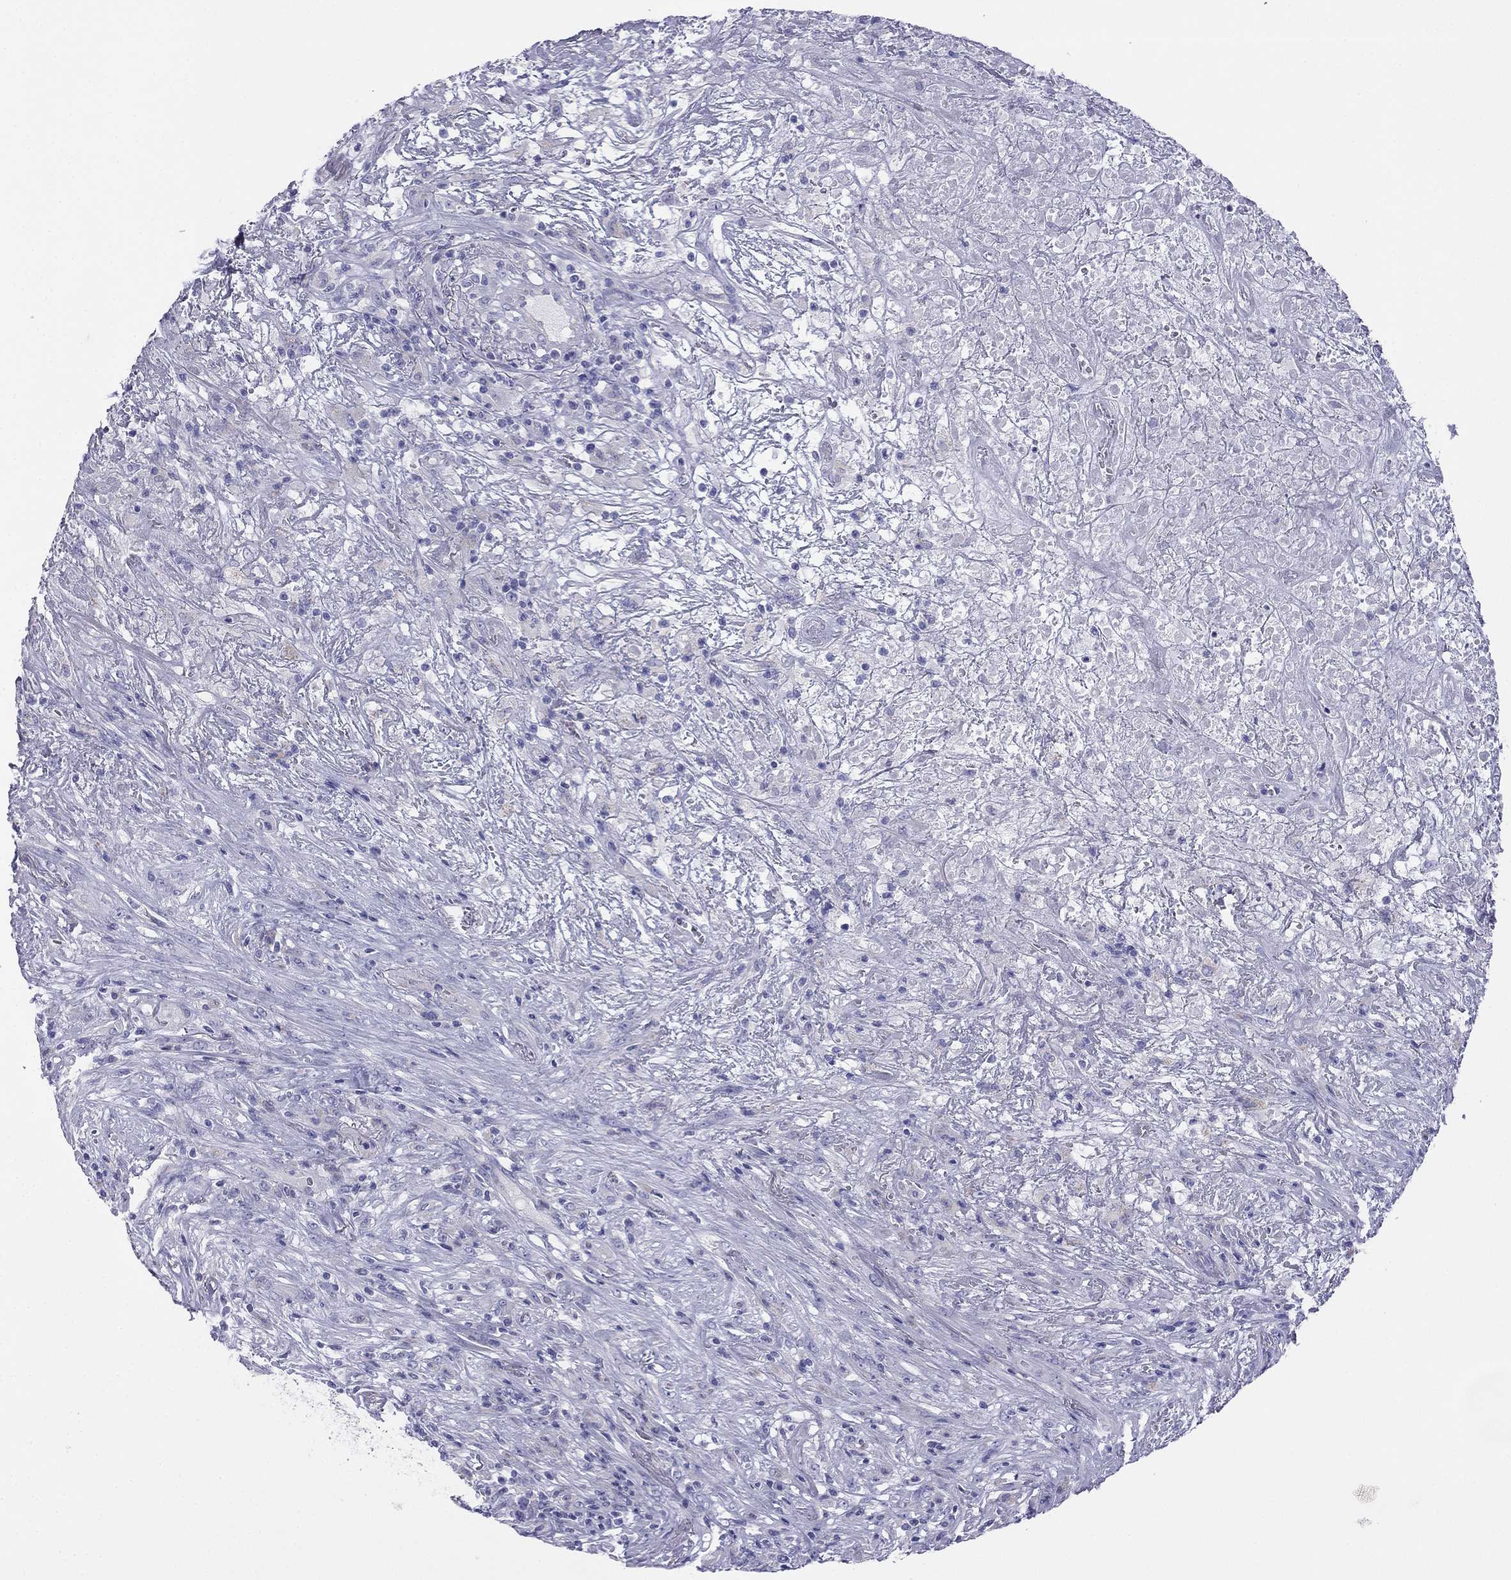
{"staining": {"intensity": "negative", "quantity": "none", "location": "none"}, "tissue": "lymphoma", "cell_type": "Tumor cells", "image_type": "cancer", "snomed": [{"axis": "morphology", "description": "Malignant lymphoma, non-Hodgkin's type, High grade"}, {"axis": "topography", "description": "Lung"}], "caption": "Photomicrograph shows no protein expression in tumor cells of high-grade malignant lymphoma, non-Hodgkin's type tissue.", "gene": "ALOXE3", "patient": {"sex": "male", "age": 79}}